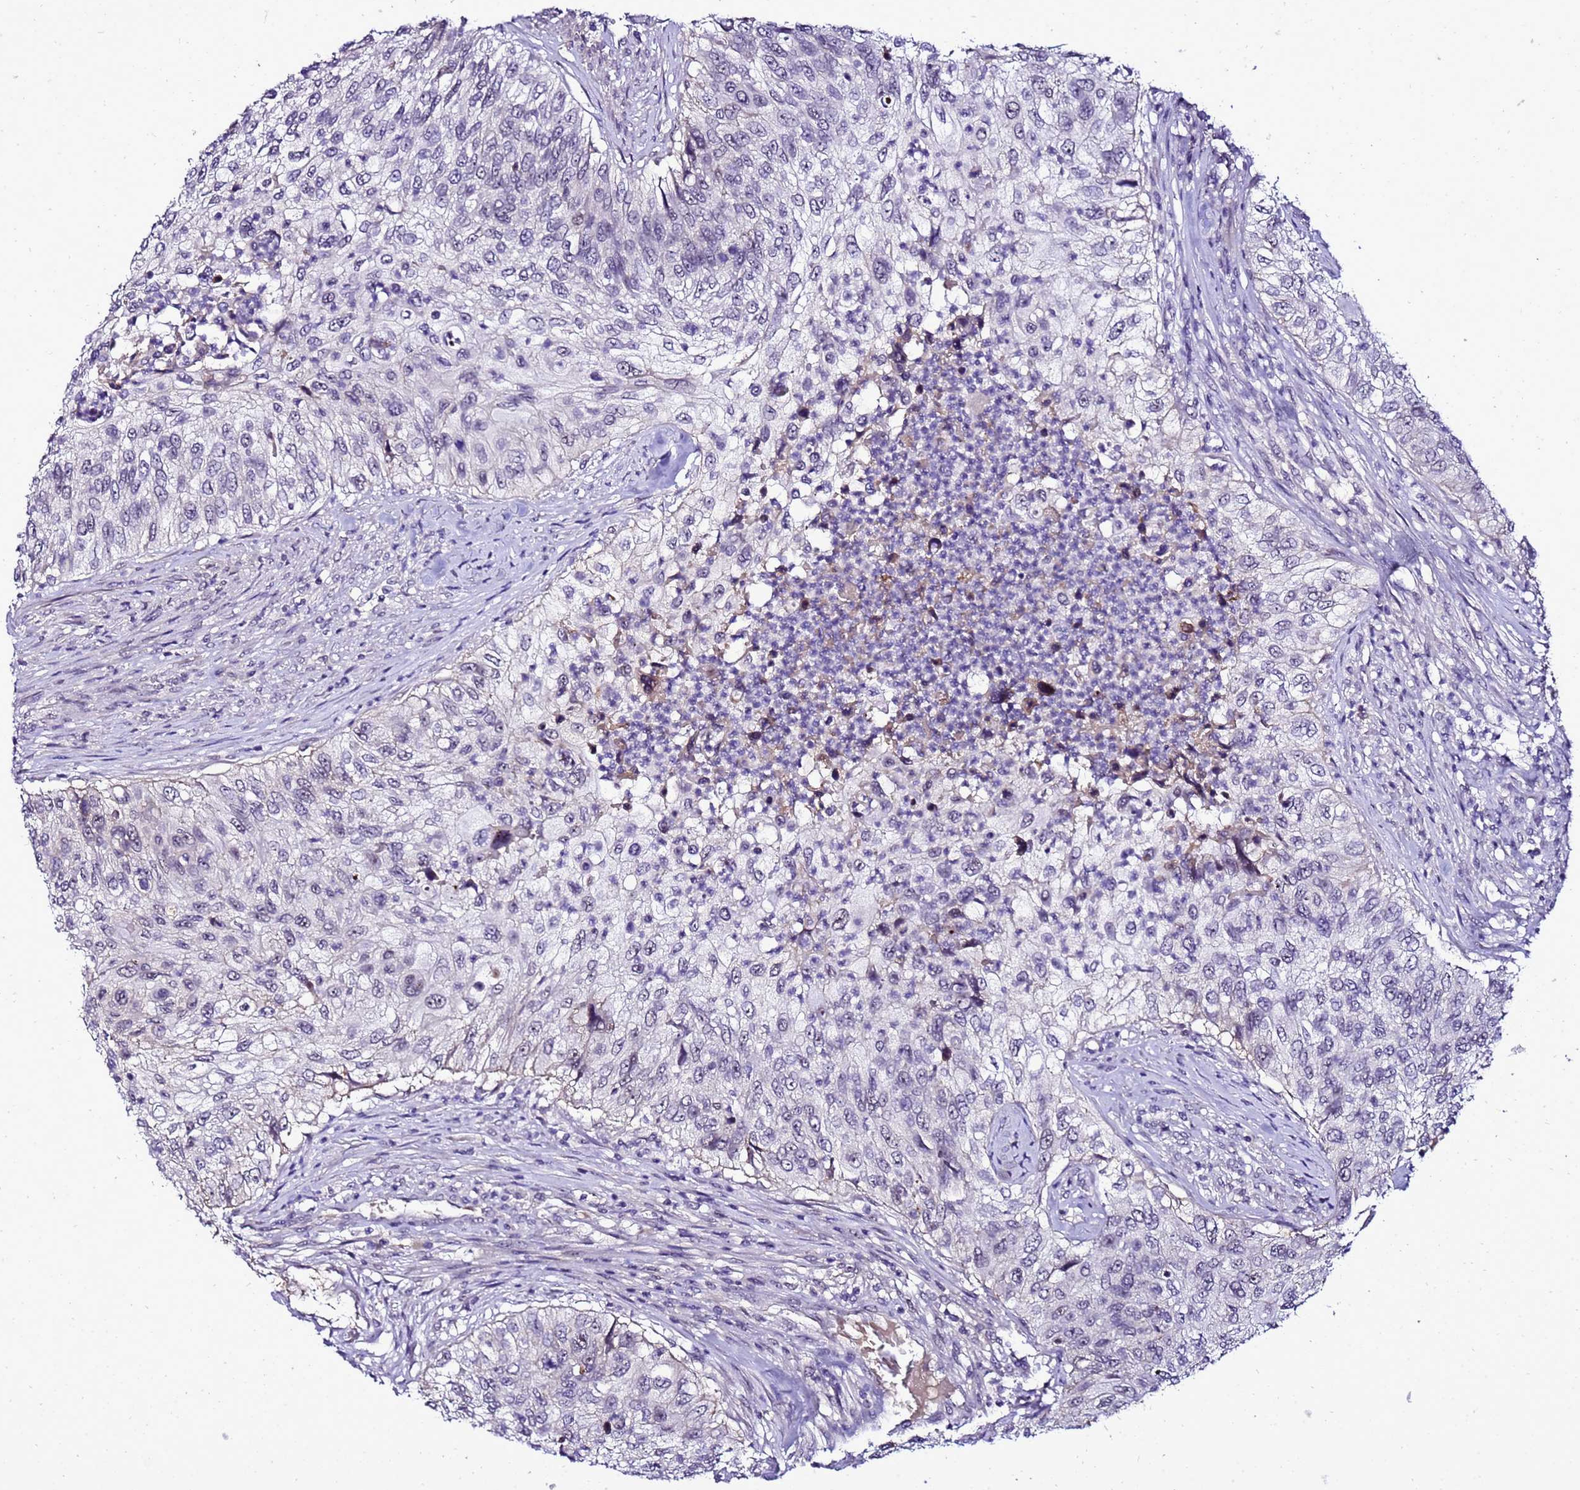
{"staining": {"intensity": "negative", "quantity": "none", "location": "none"}, "tissue": "urothelial cancer", "cell_type": "Tumor cells", "image_type": "cancer", "snomed": [{"axis": "morphology", "description": "Urothelial carcinoma, High grade"}, {"axis": "topography", "description": "Urinary bladder"}], "caption": "Immunohistochemistry (IHC) of human high-grade urothelial carcinoma exhibits no positivity in tumor cells.", "gene": "C19orf47", "patient": {"sex": "female", "age": 60}}